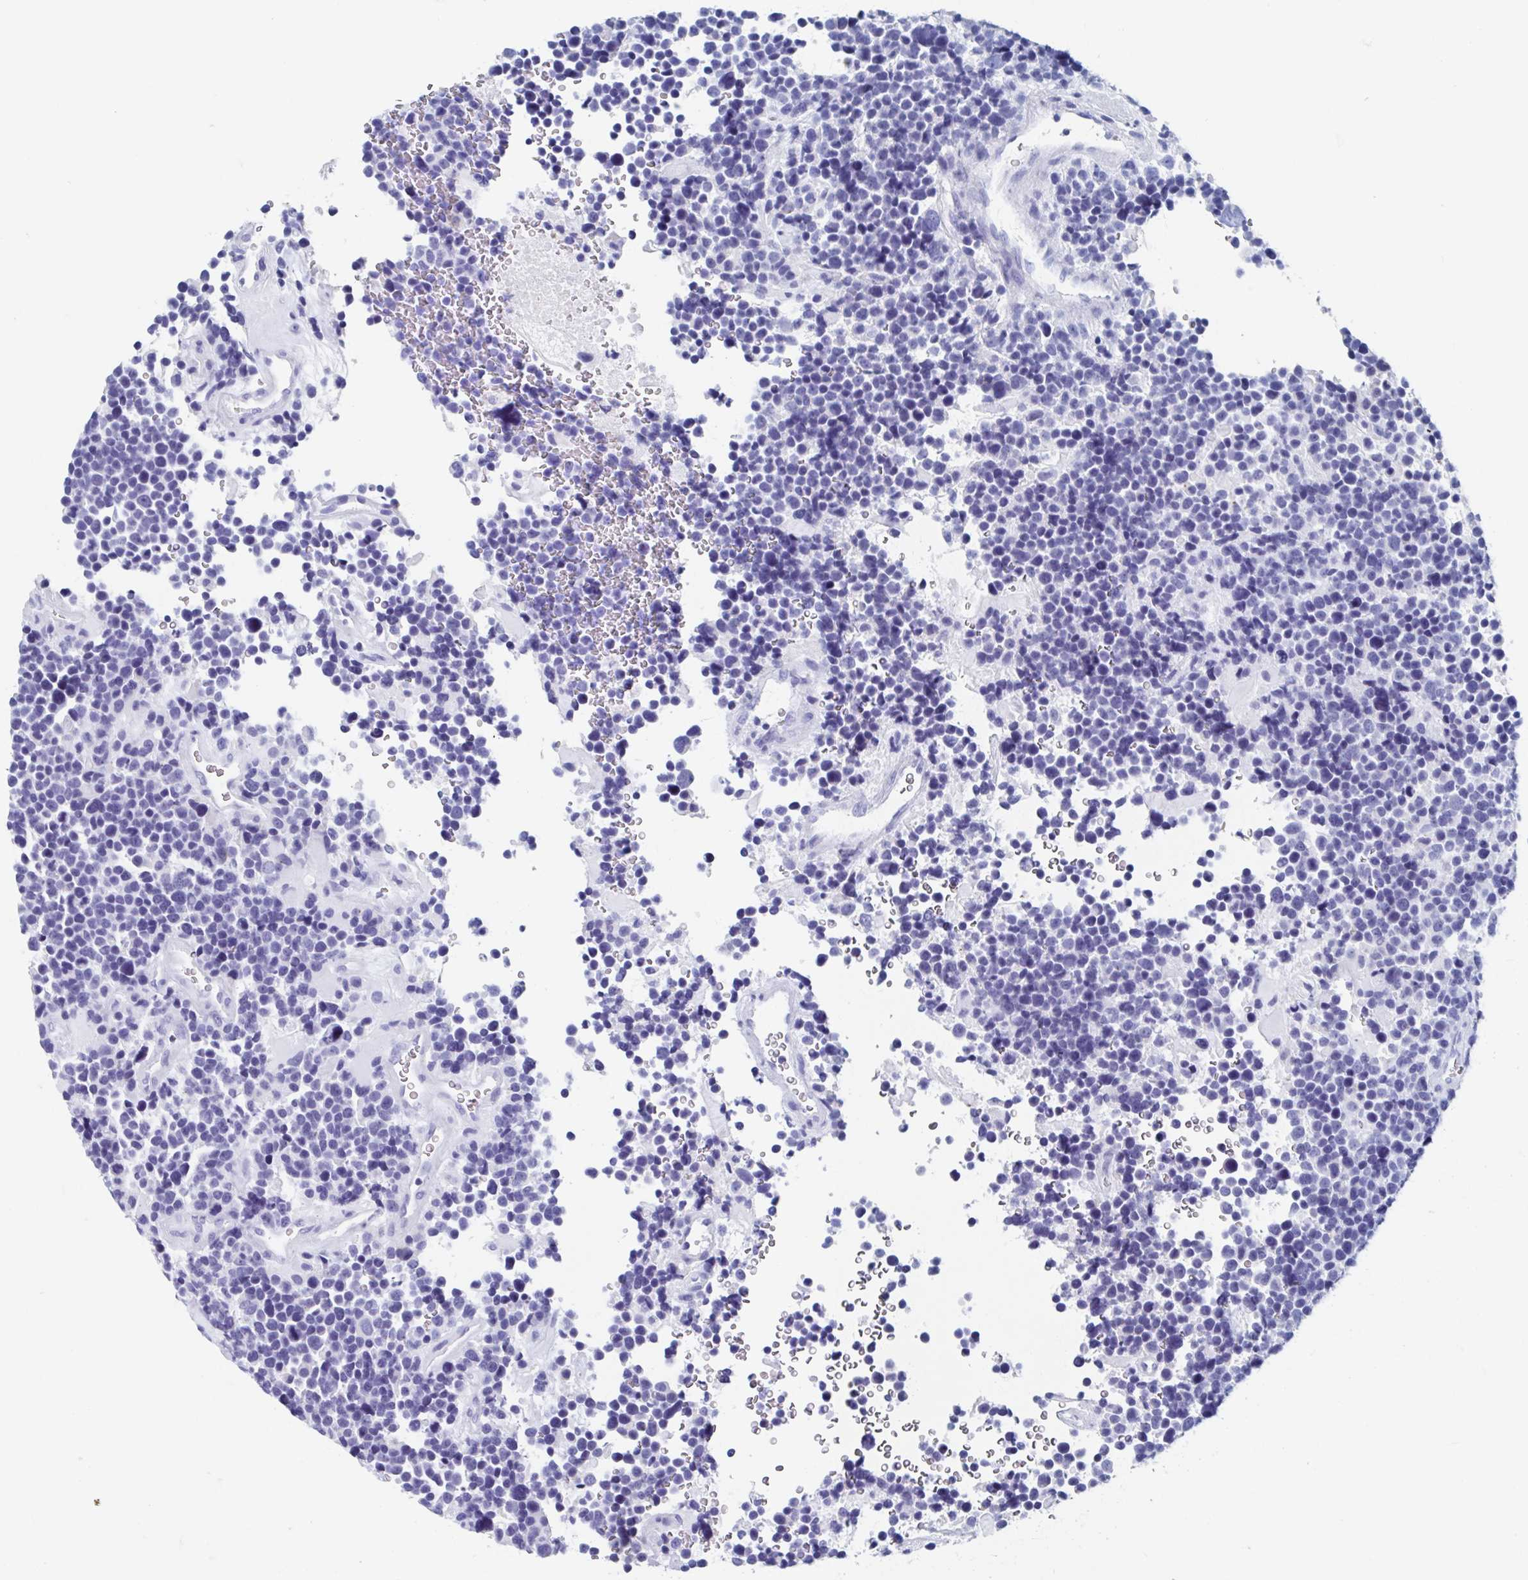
{"staining": {"intensity": "negative", "quantity": "none", "location": "none"}, "tissue": "glioma", "cell_type": "Tumor cells", "image_type": "cancer", "snomed": [{"axis": "morphology", "description": "Glioma, malignant, High grade"}, {"axis": "topography", "description": "Brain"}], "caption": "There is no significant expression in tumor cells of malignant glioma (high-grade).", "gene": "C10orf53", "patient": {"sex": "male", "age": 33}}